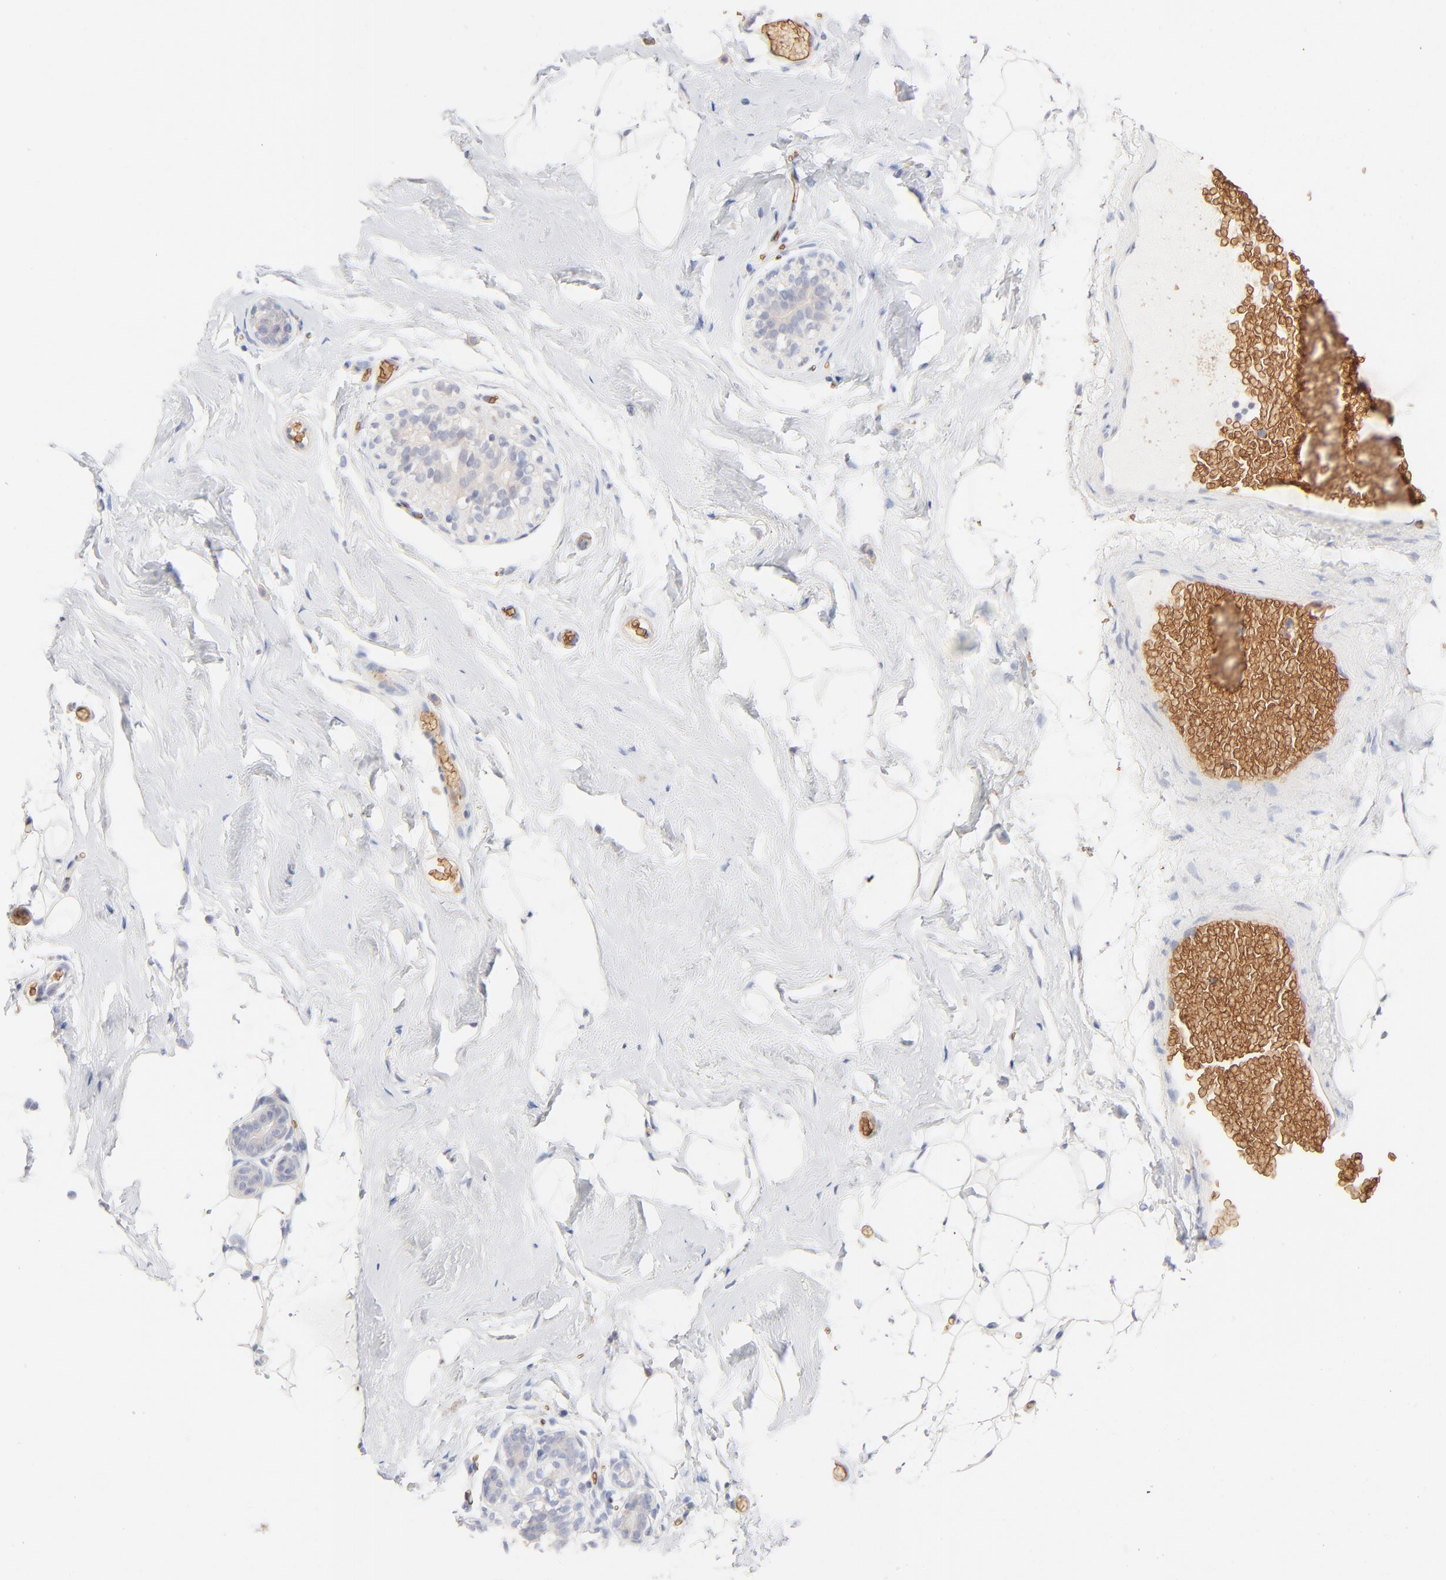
{"staining": {"intensity": "negative", "quantity": "none", "location": "none"}, "tissue": "breast", "cell_type": "Adipocytes", "image_type": "normal", "snomed": [{"axis": "morphology", "description": "Normal tissue, NOS"}, {"axis": "topography", "description": "Breast"}, {"axis": "topography", "description": "Soft tissue"}], "caption": "High power microscopy image of an IHC micrograph of normal breast, revealing no significant expression in adipocytes. Brightfield microscopy of immunohistochemistry (IHC) stained with DAB (brown) and hematoxylin (blue), captured at high magnification.", "gene": "SPTB", "patient": {"sex": "female", "age": 75}}